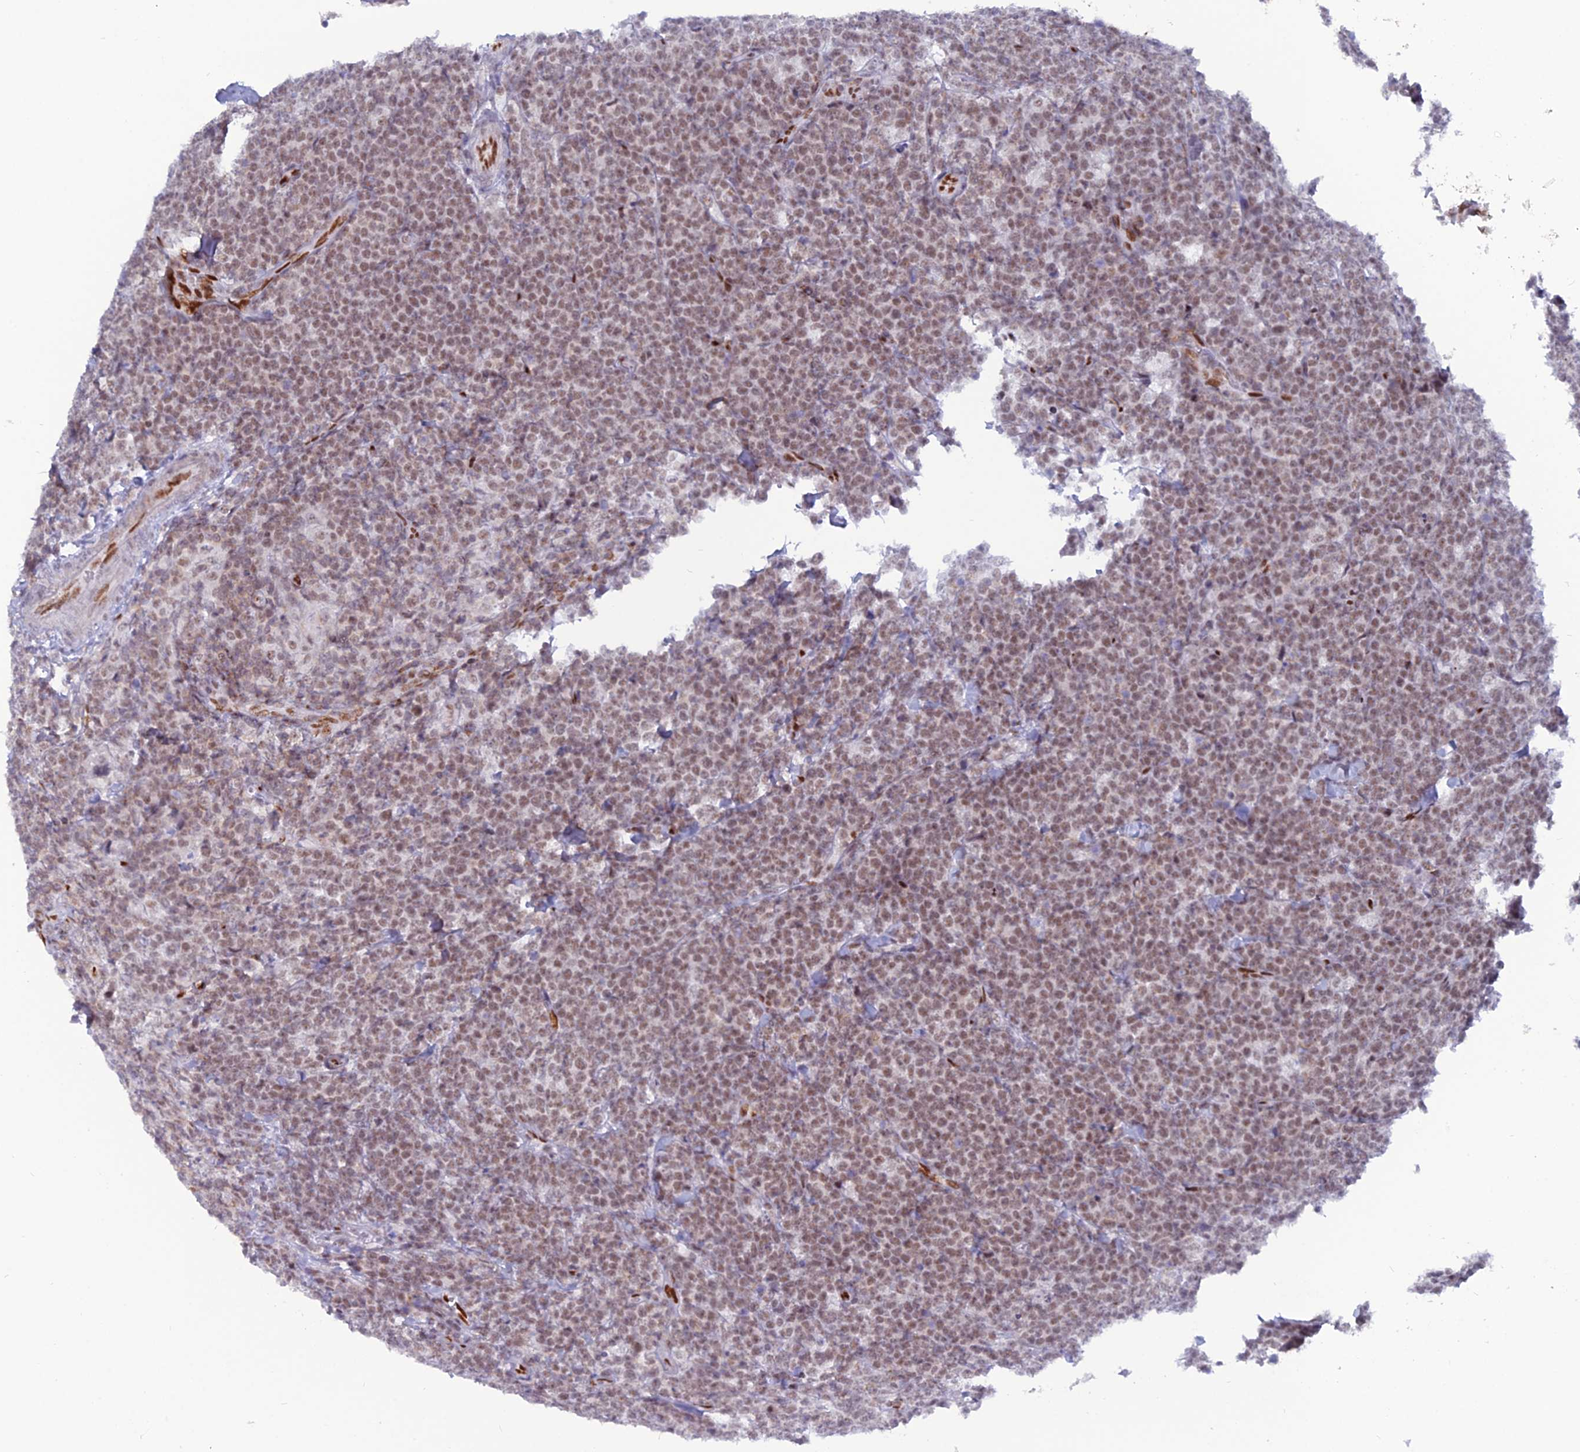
{"staining": {"intensity": "weak", "quantity": ">75%", "location": "nuclear"}, "tissue": "lymphoma", "cell_type": "Tumor cells", "image_type": "cancer", "snomed": [{"axis": "morphology", "description": "Malignant lymphoma, non-Hodgkin's type, High grade"}, {"axis": "topography", "description": "Small intestine"}], "caption": "Protein expression analysis of malignant lymphoma, non-Hodgkin's type (high-grade) reveals weak nuclear expression in approximately >75% of tumor cells.", "gene": "NOL4L", "patient": {"sex": "male", "age": 8}}